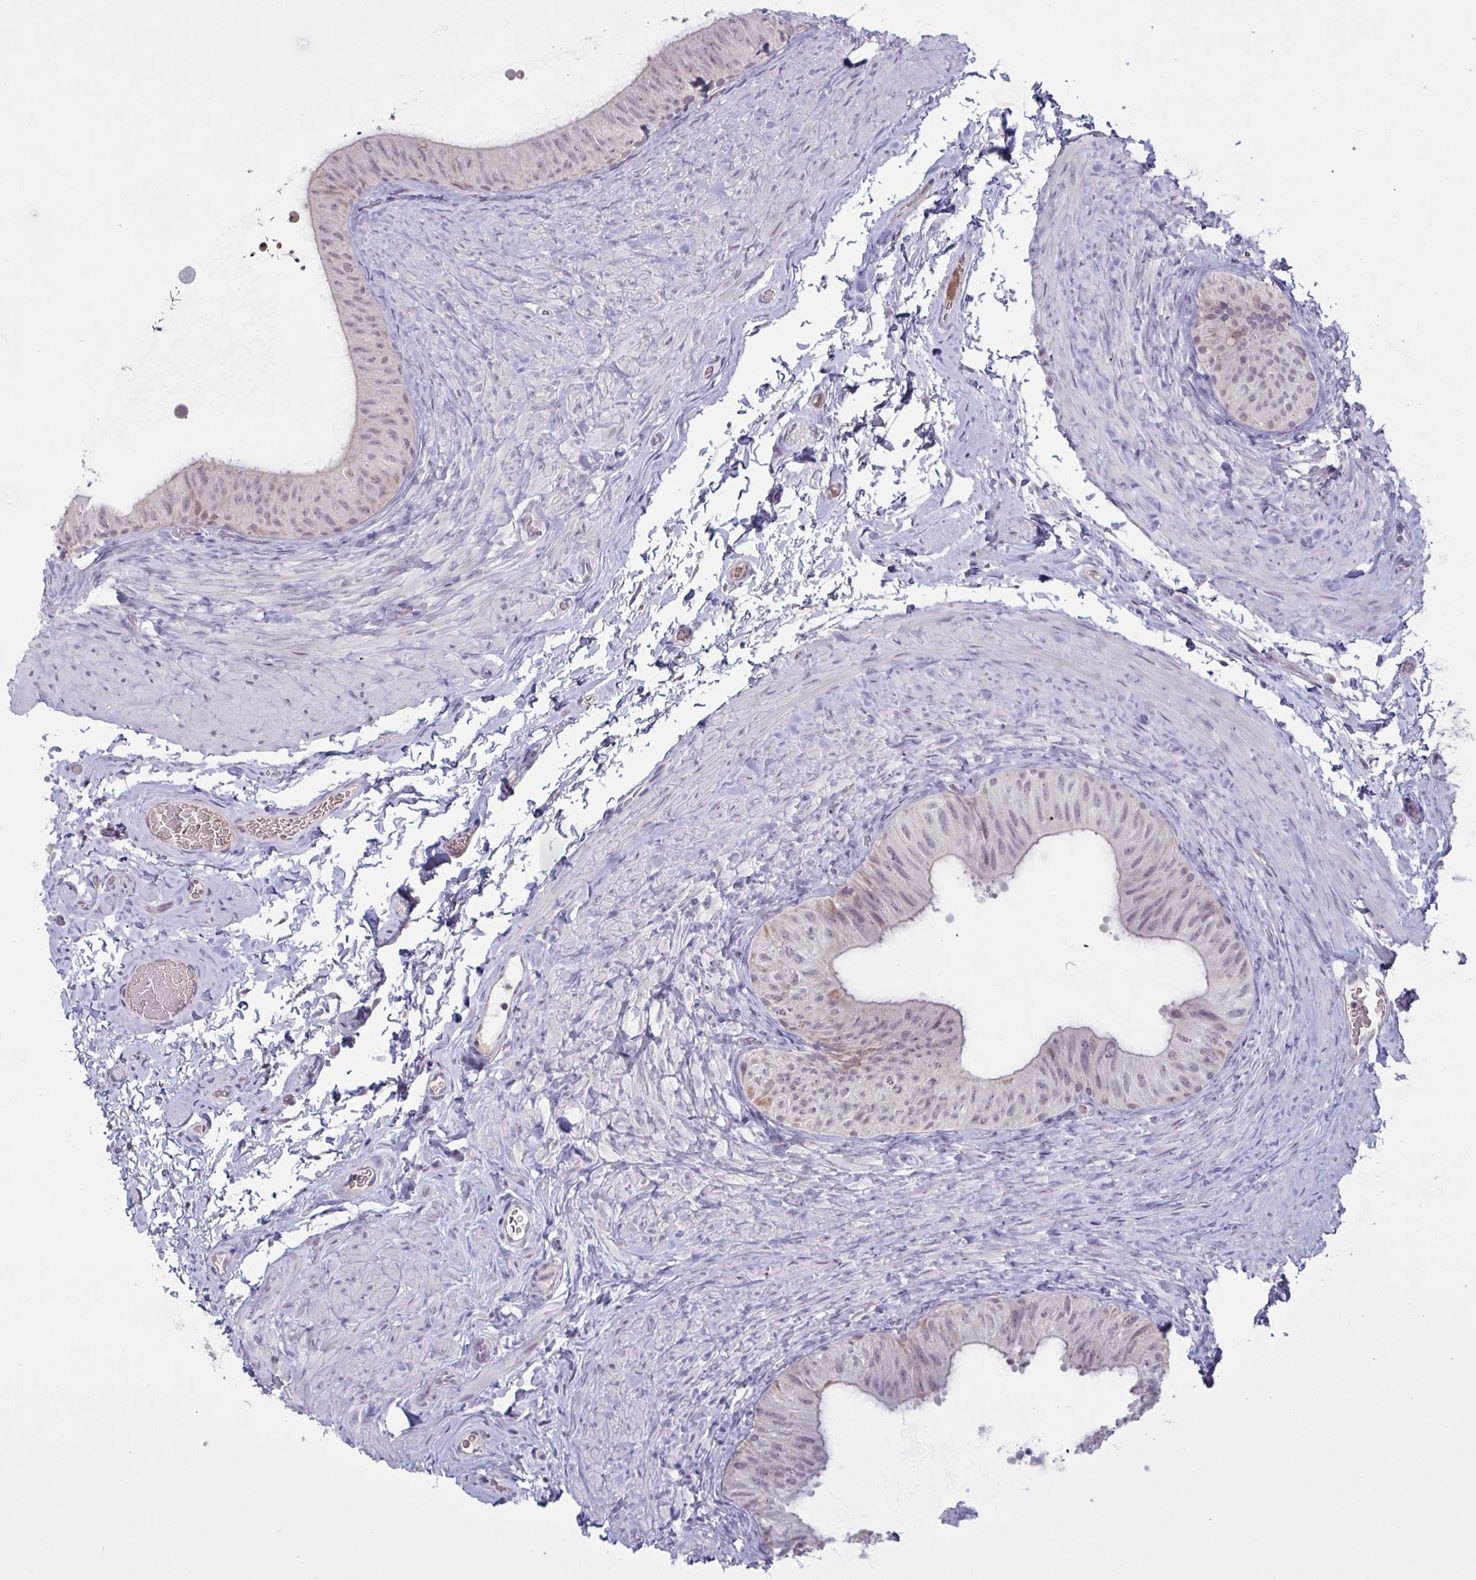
{"staining": {"intensity": "weak", "quantity": "<25%", "location": "nuclear"}, "tissue": "epididymis", "cell_type": "Glandular cells", "image_type": "normal", "snomed": [{"axis": "morphology", "description": "Normal tissue, NOS"}, {"axis": "topography", "description": "Epididymis, spermatic cord, NOS"}, {"axis": "topography", "description": "Epididymis"}], "caption": "This photomicrograph is of benign epididymis stained with immunohistochemistry (IHC) to label a protein in brown with the nuclei are counter-stained blue. There is no staining in glandular cells. Brightfield microscopy of IHC stained with DAB (3,3'-diaminobenzidine) (brown) and hematoxylin (blue), captured at high magnification.", "gene": "ZNF784", "patient": {"sex": "male", "age": 31}}